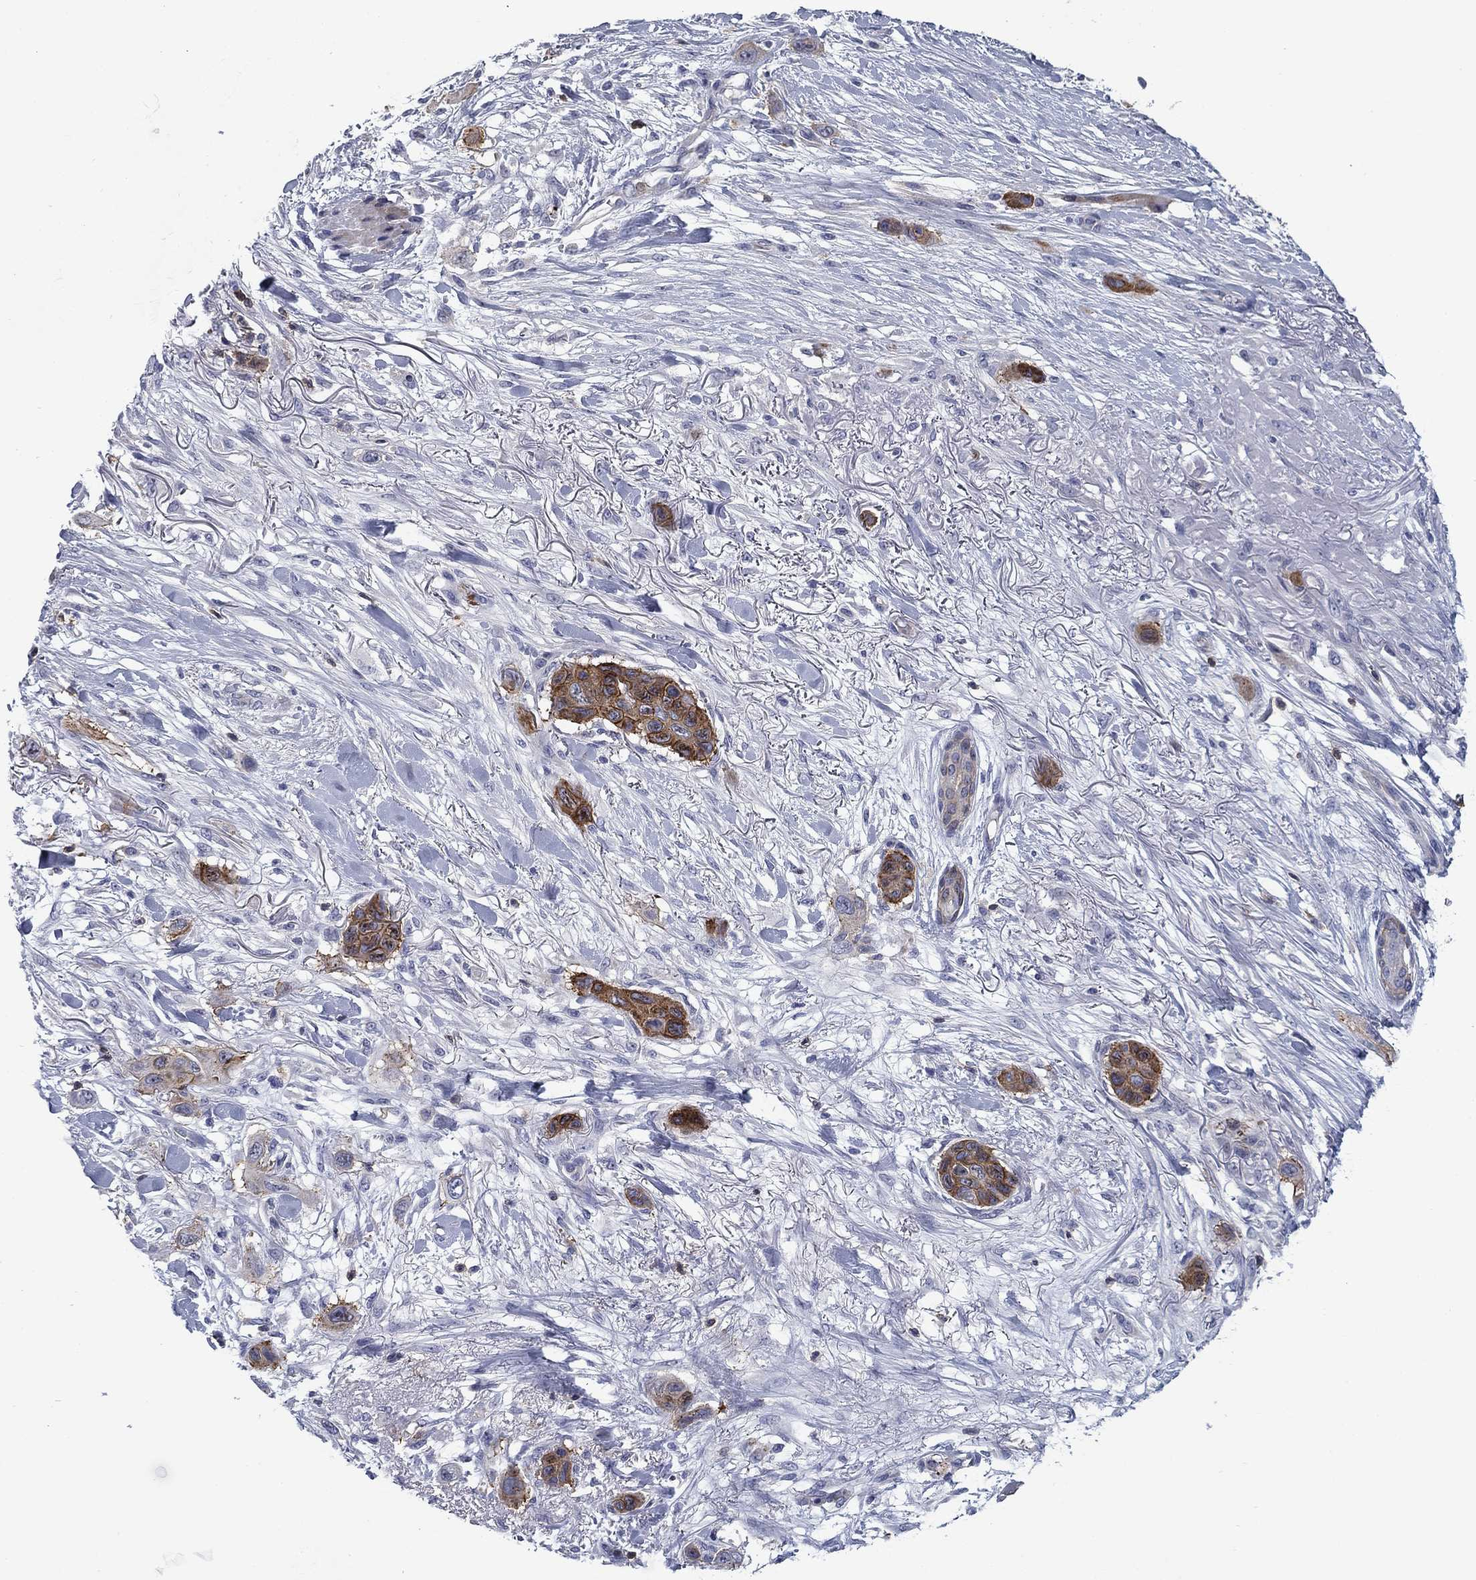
{"staining": {"intensity": "strong", "quantity": "<25%", "location": "cytoplasmic/membranous"}, "tissue": "skin cancer", "cell_type": "Tumor cells", "image_type": "cancer", "snomed": [{"axis": "morphology", "description": "Squamous cell carcinoma, NOS"}, {"axis": "topography", "description": "Skin"}], "caption": "DAB (3,3'-diaminobenzidine) immunohistochemical staining of human skin cancer reveals strong cytoplasmic/membranous protein staining in approximately <25% of tumor cells. (IHC, brightfield microscopy, high magnification).", "gene": "SIT1", "patient": {"sex": "male", "age": 79}}